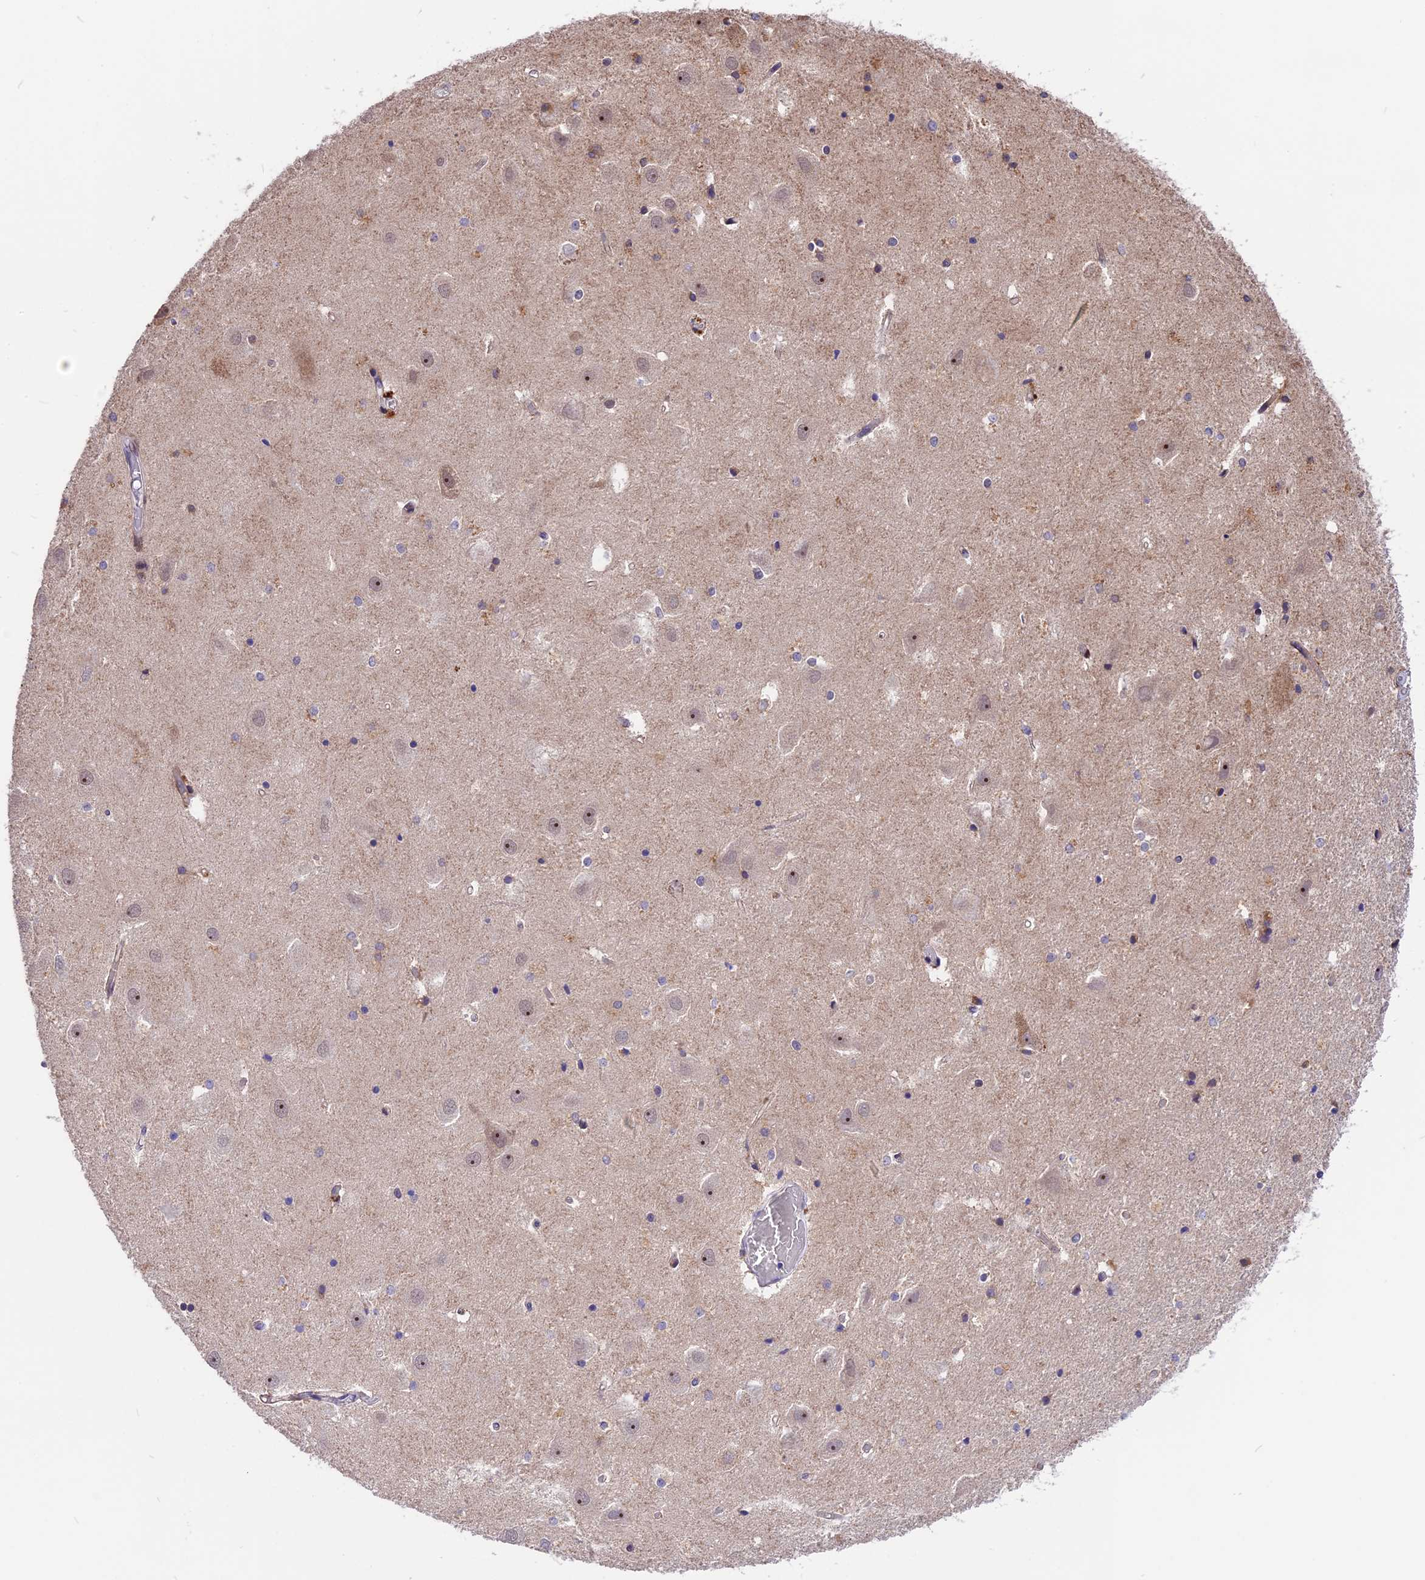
{"staining": {"intensity": "weak", "quantity": "<25%", "location": "cytoplasmic/membranous"}, "tissue": "hippocampus", "cell_type": "Glial cells", "image_type": "normal", "snomed": [{"axis": "morphology", "description": "Normal tissue, NOS"}, {"axis": "topography", "description": "Hippocampus"}], "caption": "This histopathology image is of normal hippocampus stained with immunohistochemistry to label a protein in brown with the nuclei are counter-stained blue. There is no positivity in glial cells.", "gene": "RERGL", "patient": {"sex": "female", "age": 52}}